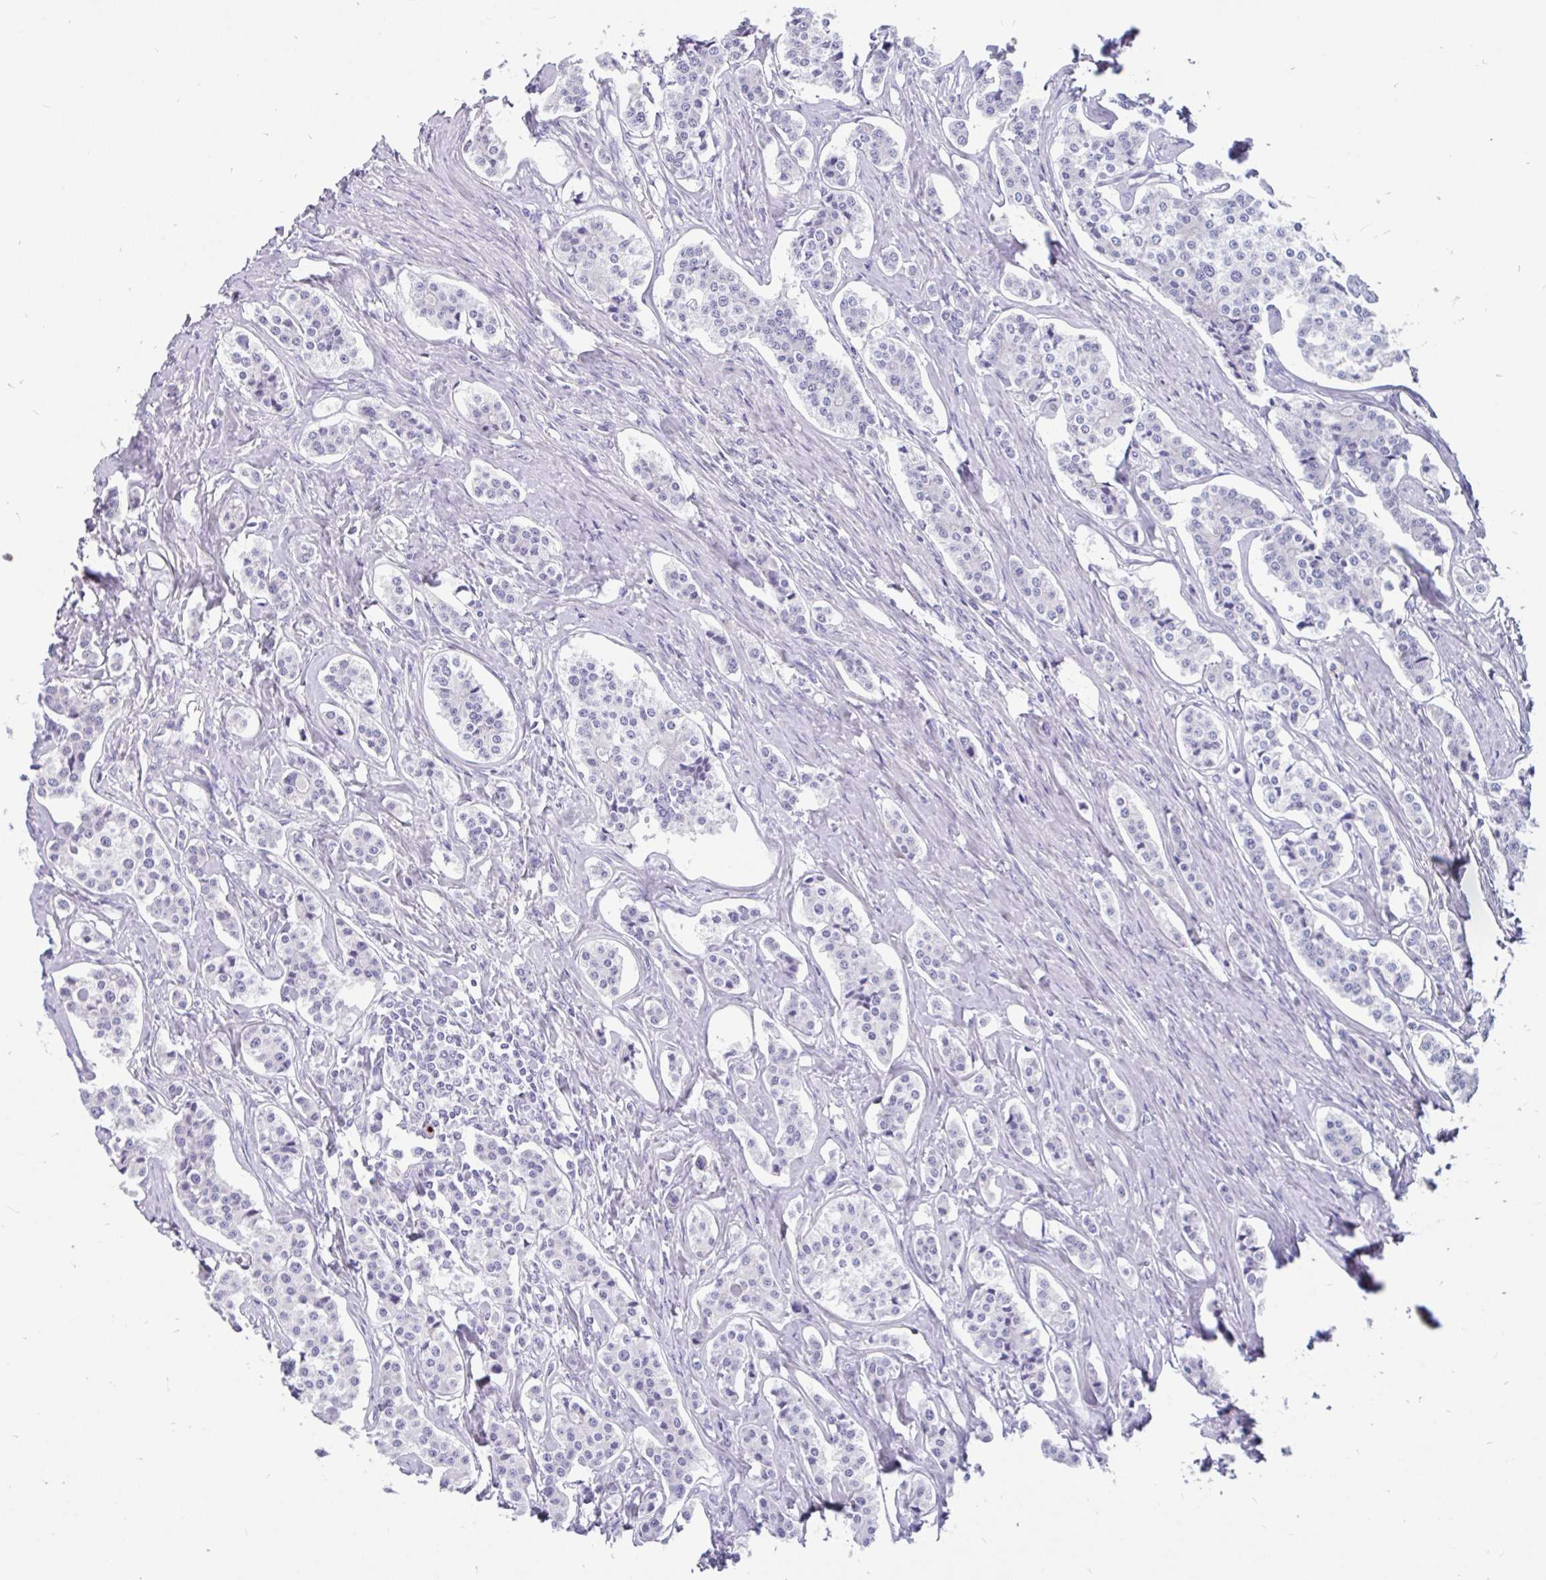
{"staining": {"intensity": "negative", "quantity": "none", "location": "none"}, "tissue": "carcinoid", "cell_type": "Tumor cells", "image_type": "cancer", "snomed": [{"axis": "morphology", "description": "Carcinoid, malignant, NOS"}, {"axis": "topography", "description": "Small intestine"}], "caption": "A micrograph of human carcinoid is negative for staining in tumor cells.", "gene": "KIAA2013", "patient": {"sex": "male", "age": 63}}